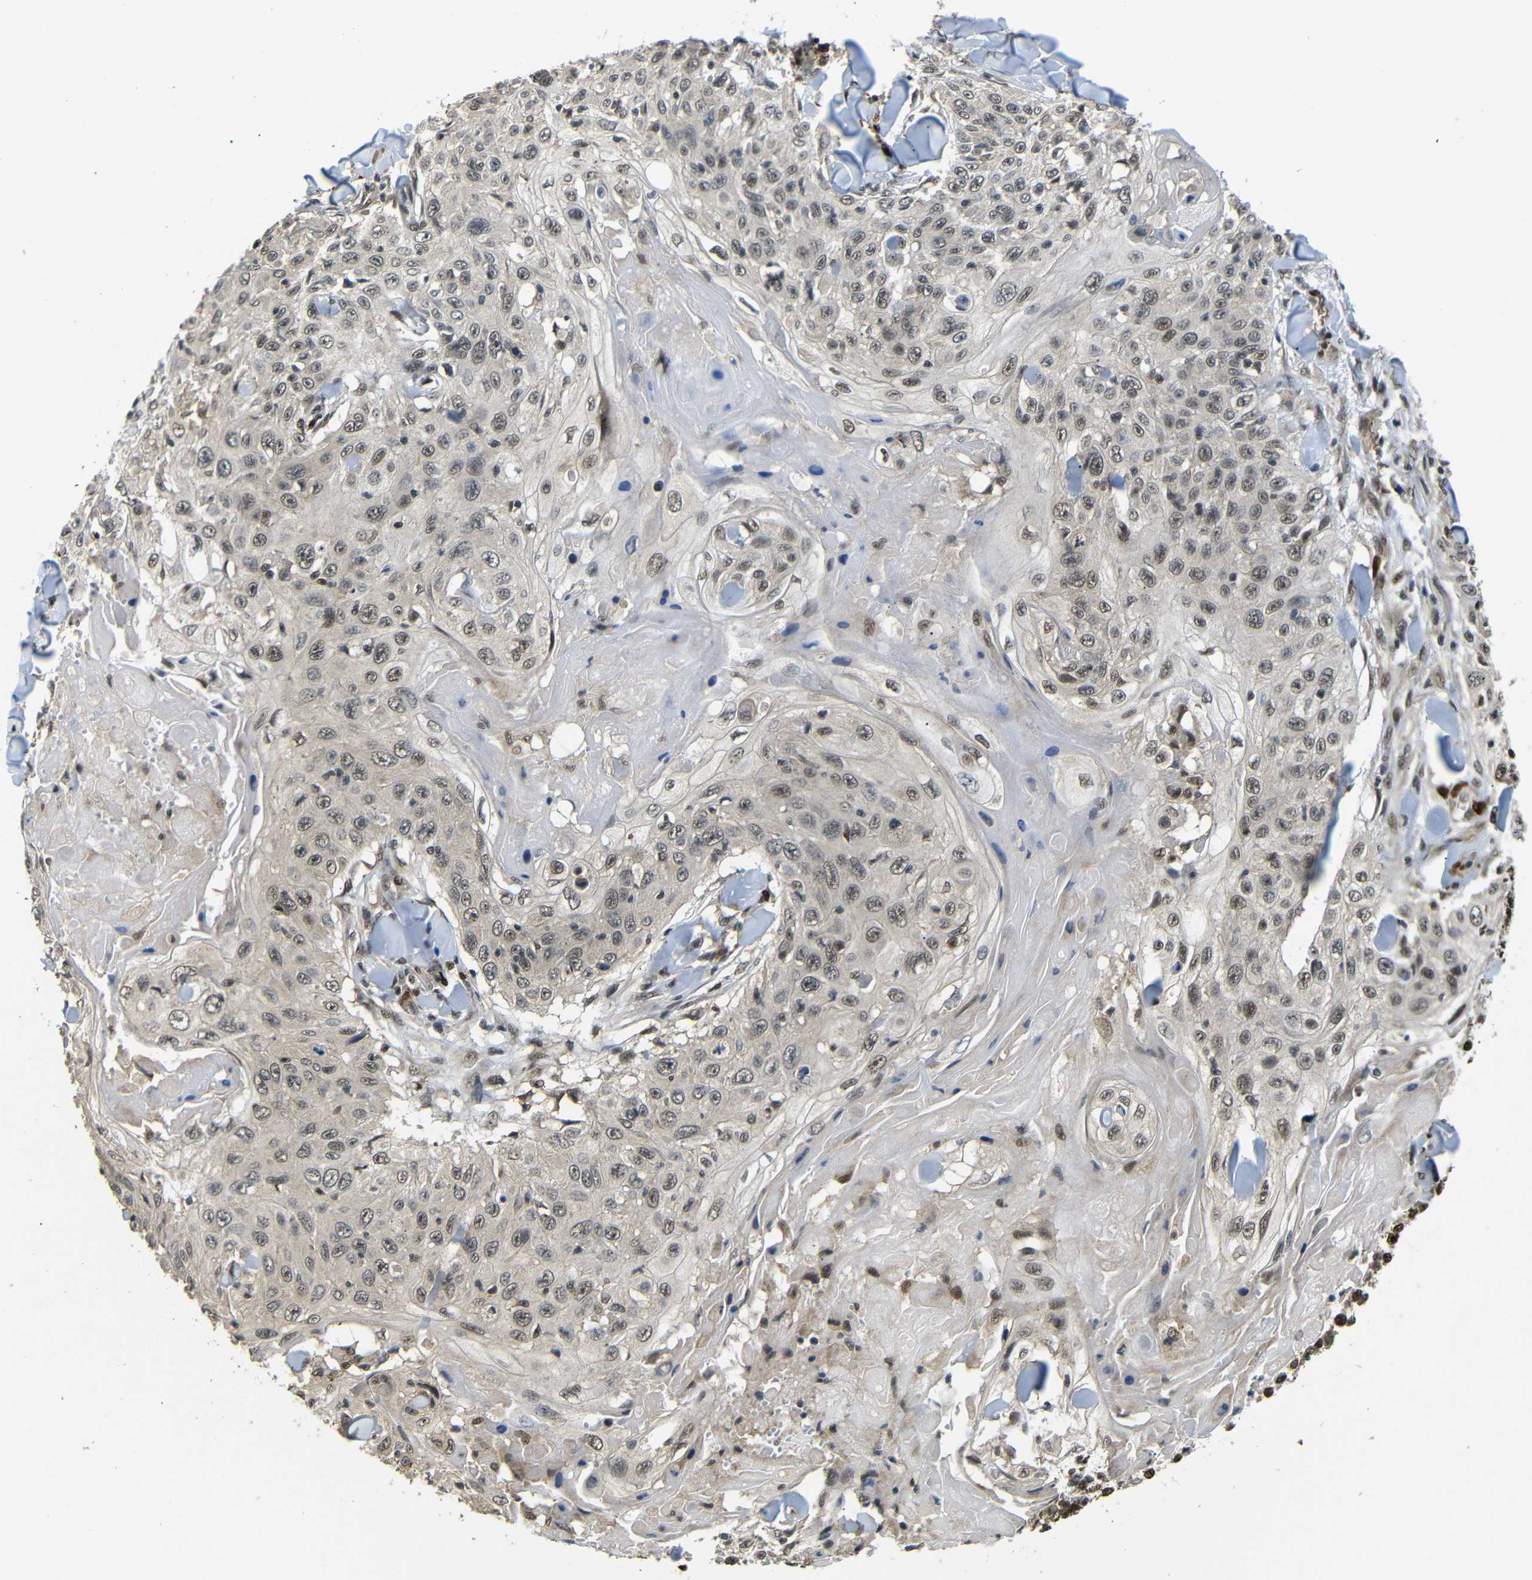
{"staining": {"intensity": "weak", "quantity": ">75%", "location": "cytoplasmic/membranous,nuclear"}, "tissue": "skin cancer", "cell_type": "Tumor cells", "image_type": "cancer", "snomed": [{"axis": "morphology", "description": "Squamous cell carcinoma, NOS"}, {"axis": "topography", "description": "Skin"}], "caption": "IHC image of neoplastic tissue: squamous cell carcinoma (skin) stained using immunohistochemistry (IHC) displays low levels of weak protein expression localized specifically in the cytoplasmic/membranous and nuclear of tumor cells, appearing as a cytoplasmic/membranous and nuclear brown color.", "gene": "TBX2", "patient": {"sex": "male", "age": 86}}